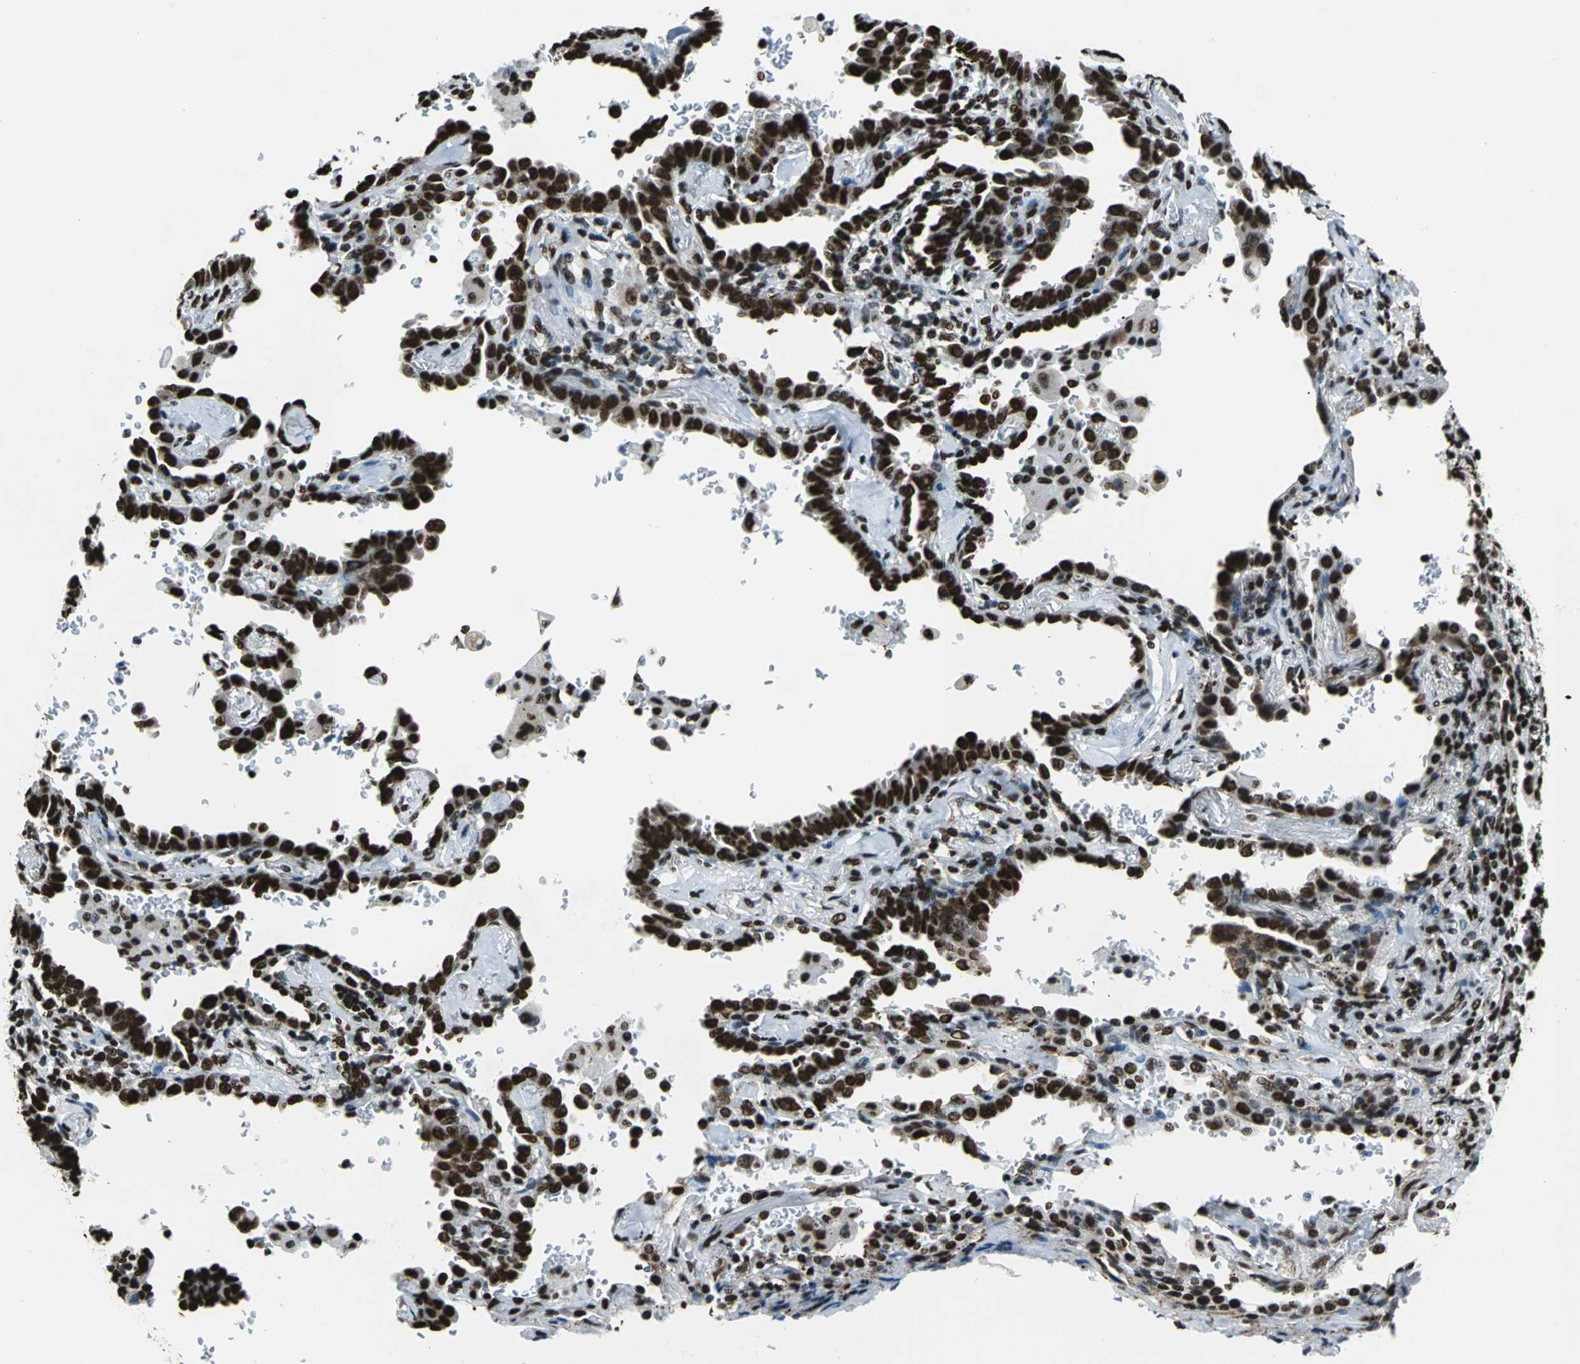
{"staining": {"intensity": "strong", "quantity": ">75%", "location": "nuclear"}, "tissue": "lung cancer", "cell_type": "Tumor cells", "image_type": "cancer", "snomed": [{"axis": "morphology", "description": "Adenocarcinoma, NOS"}, {"axis": "topography", "description": "Lung"}], "caption": "Tumor cells reveal high levels of strong nuclear staining in approximately >75% of cells in human lung cancer (adenocarcinoma).", "gene": "APEX1", "patient": {"sex": "female", "age": 64}}